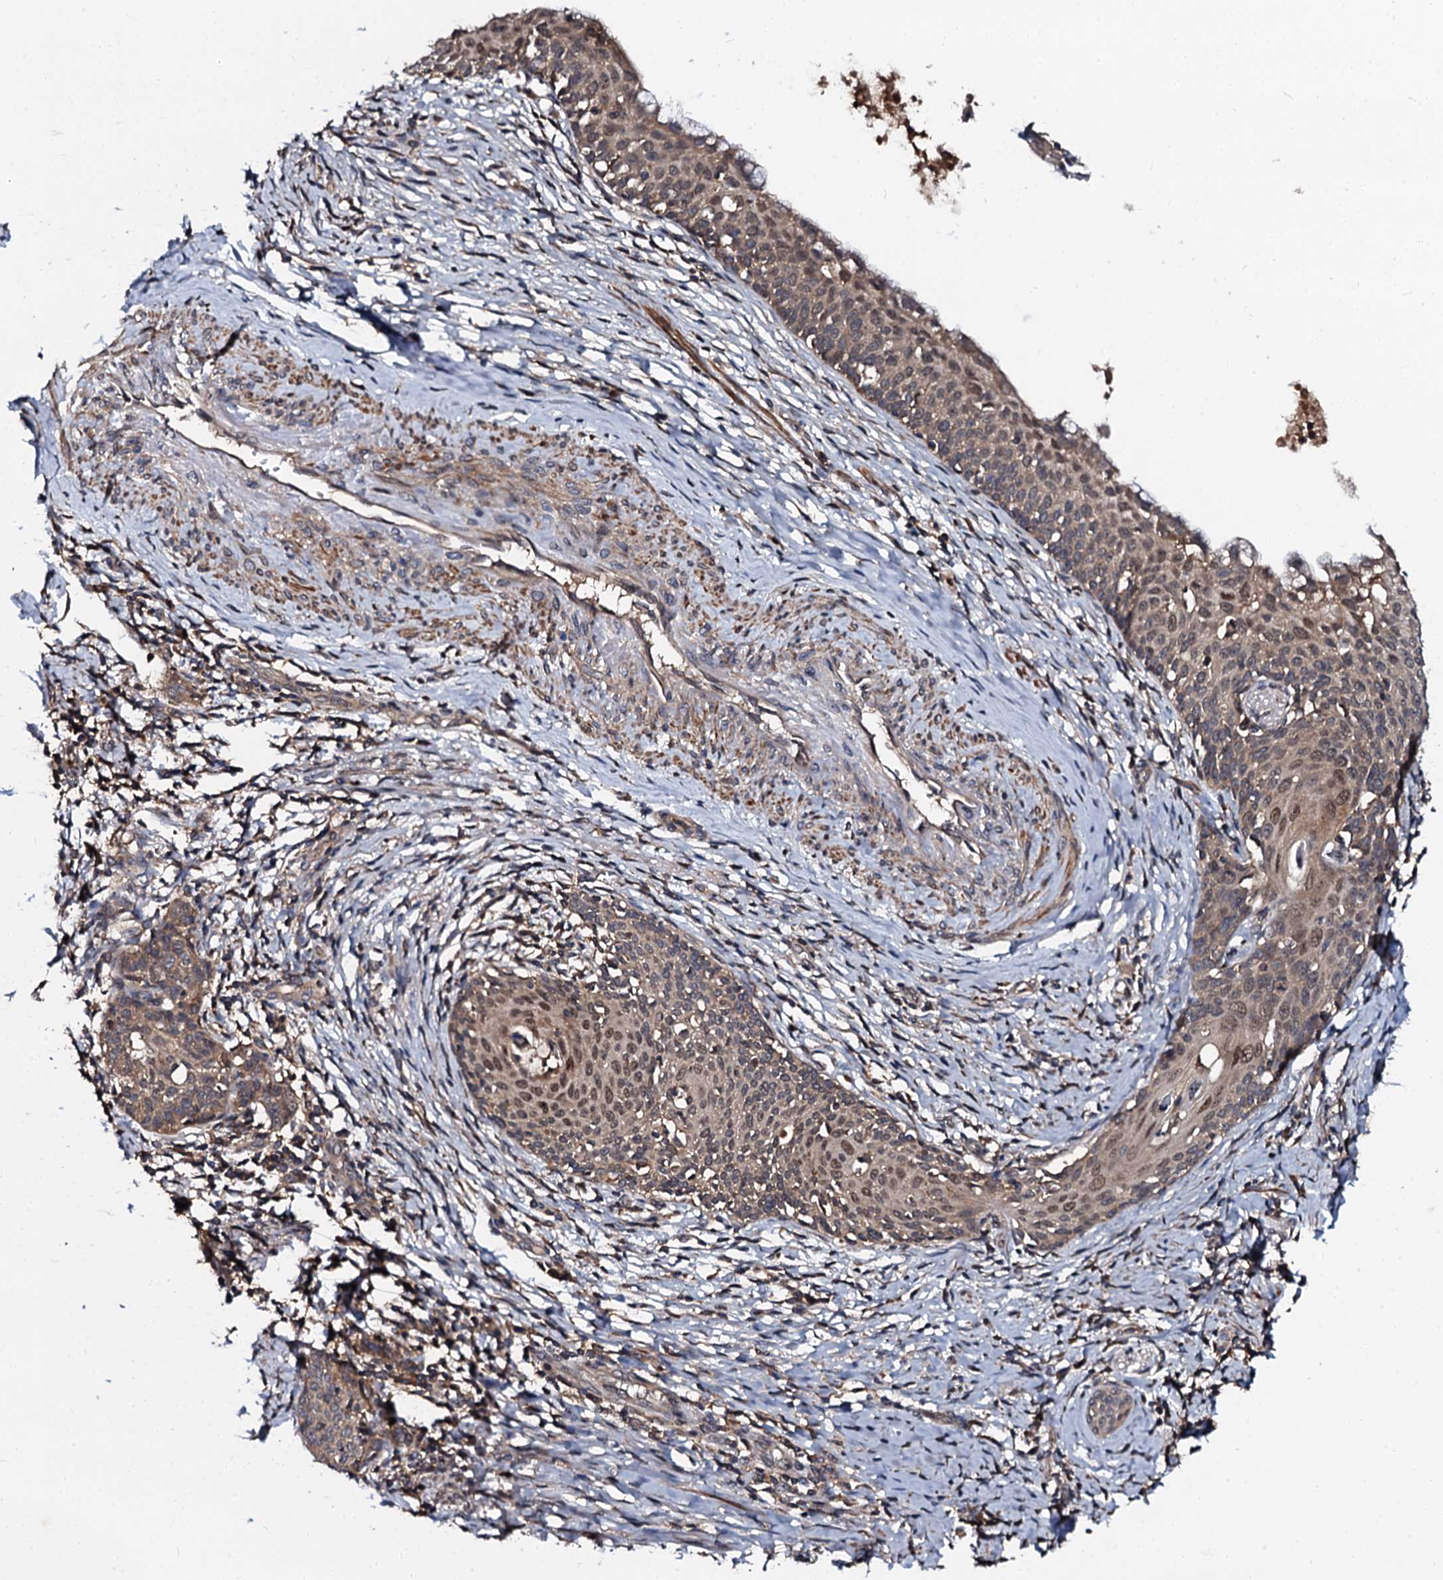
{"staining": {"intensity": "moderate", "quantity": ">75%", "location": "cytoplasmic/membranous,nuclear"}, "tissue": "cervical cancer", "cell_type": "Tumor cells", "image_type": "cancer", "snomed": [{"axis": "morphology", "description": "Squamous cell carcinoma, NOS"}, {"axis": "topography", "description": "Cervix"}], "caption": "This is an image of immunohistochemistry staining of cervical cancer (squamous cell carcinoma), which shows moderate positivity in the cytoplasmic/membranous and nuclear of tumor cells.", "gene": "N4BP1", "patient": {"sex": "female", "age": 52}}